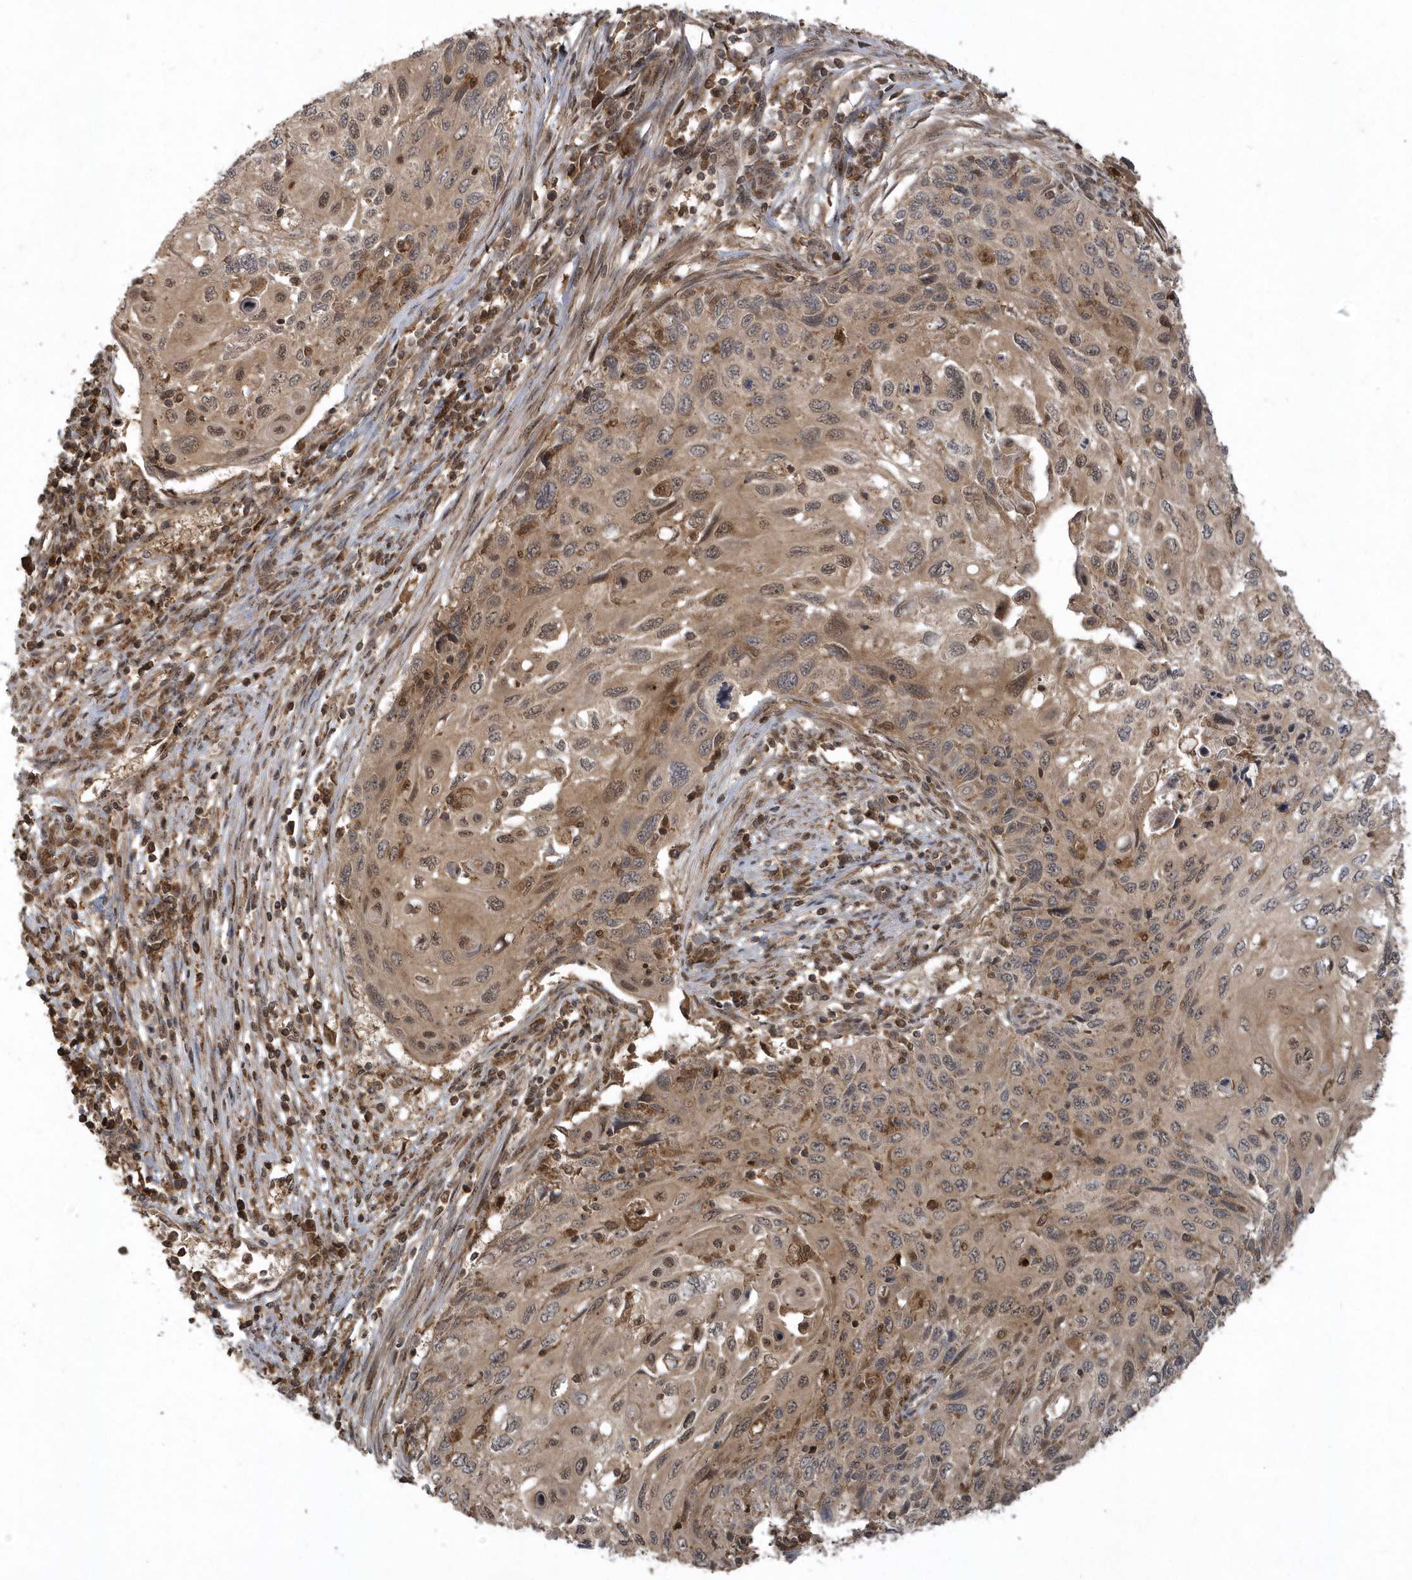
{"staining": {"intensity": "moderate", "quantity": ">75%", "location": "cytoplasmic/membranous,nuclear"}, "tissue": "cervical cancer", "cell_type": "Tumor cells", "image_type": "cancer", "snomed": [{"axis": "morphology", "description": "Squamous cell carcinoma, NOS"}, {"axis": "topography", "description": "Cervix"}], "caption": "Tumor cells show medium levels of moderate cytoplasmic/membranous and nuclear staining in about >75% of cells in squamous cell carcinoma (cervical).", "gene": "LACC1", "patient": {"sex": "female", "age": 70}}